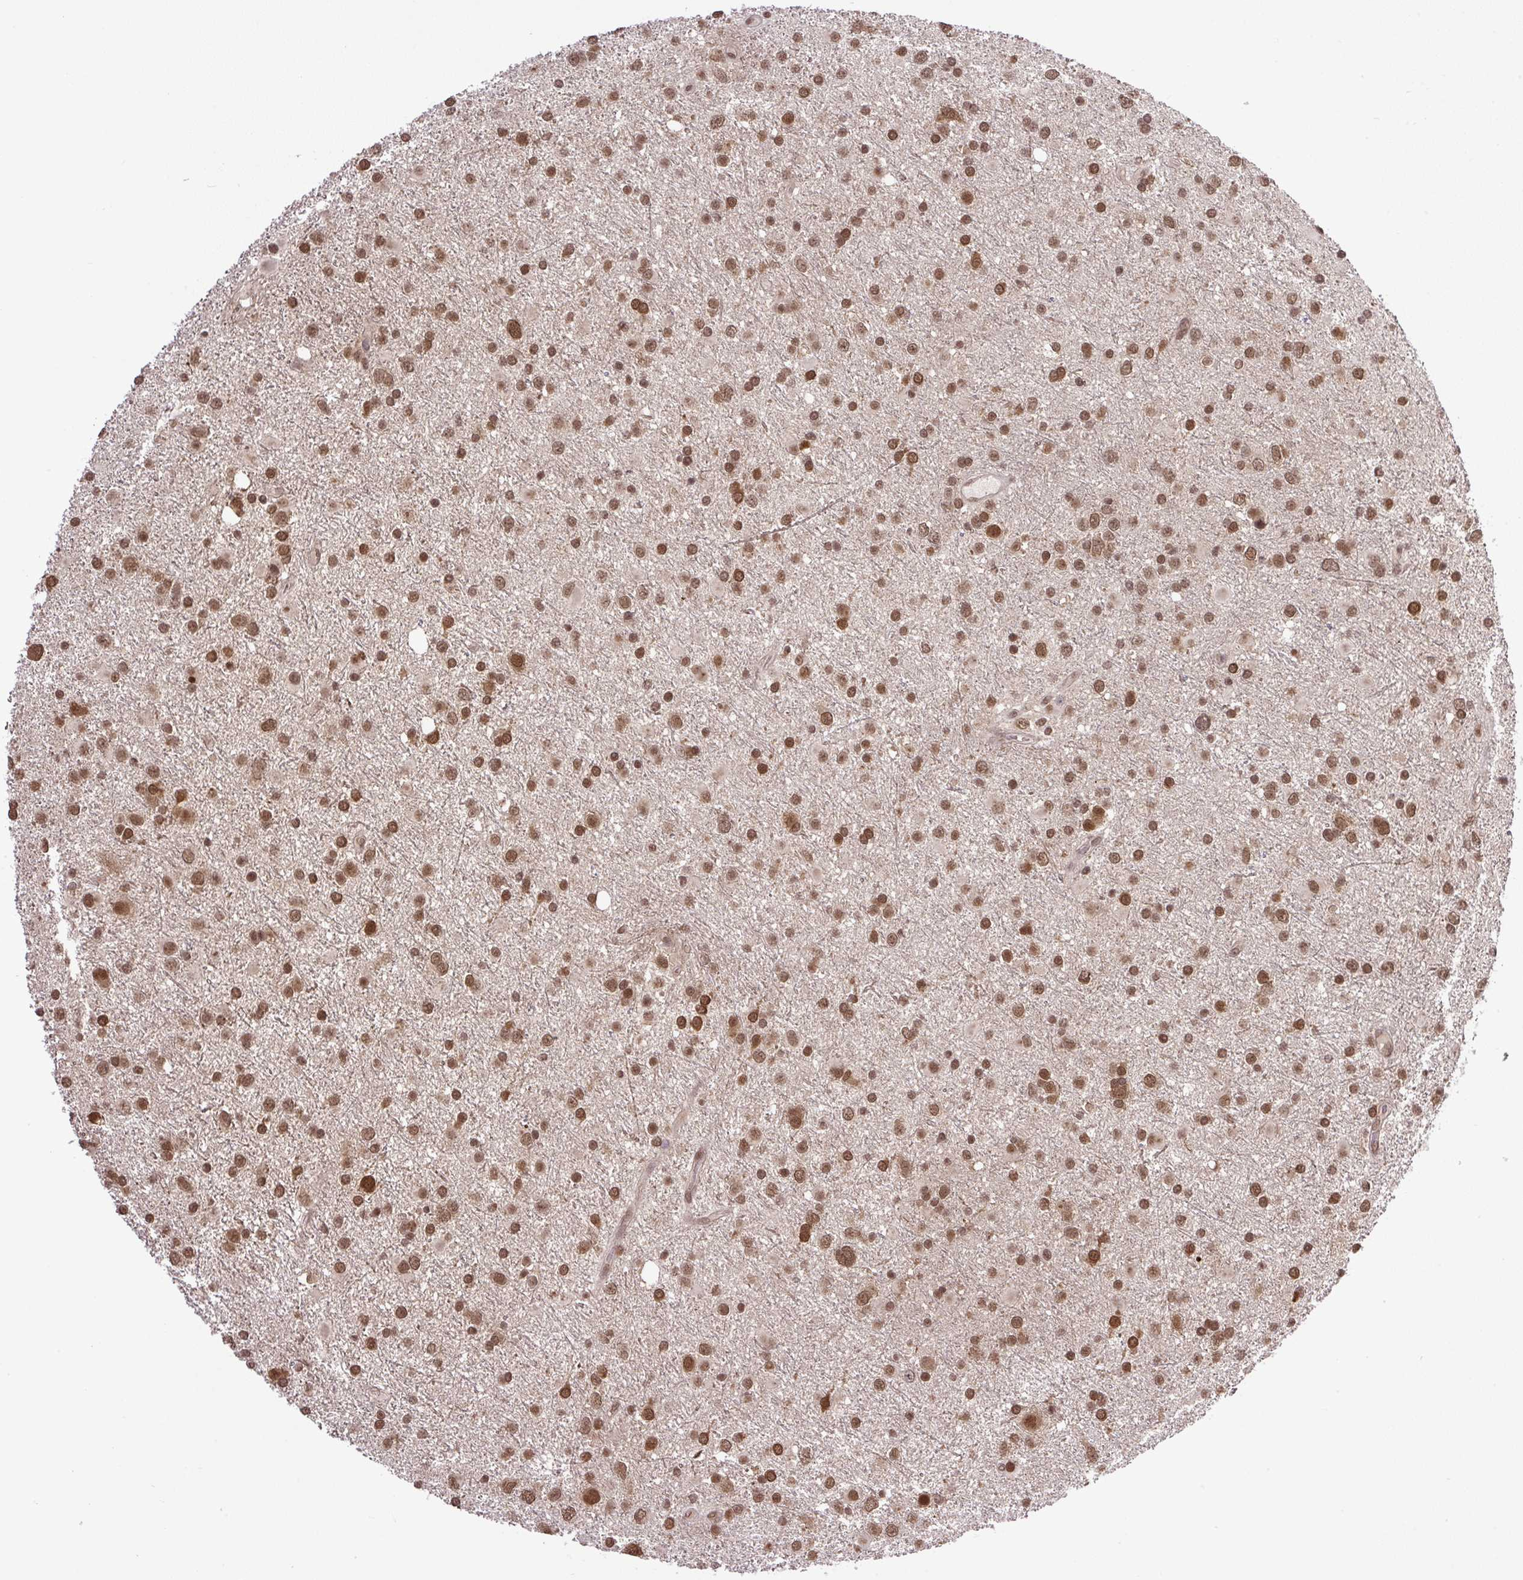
{"staining": {"intensity": "strong", "quantity": ">75%", "location": "nuclear"}, "tissue": "glioma", "cell_type": "Tumor cells", "image_type": "cancer", "snomed": [{"axis": "morphology", "description": "Glioma, malignant, Low grade"}, {"axis": "topography", "description": "Brain"}], "caption": "Immunohistochemical staining of glioma shows high levels of strong nuclear protein expression in approximately >75% of tumor cells. (DAB IHC, brown staining for protein, blue staining for nuclei).", "gene": "SGTA", "patient": {"sex": "female", "age": 32}}